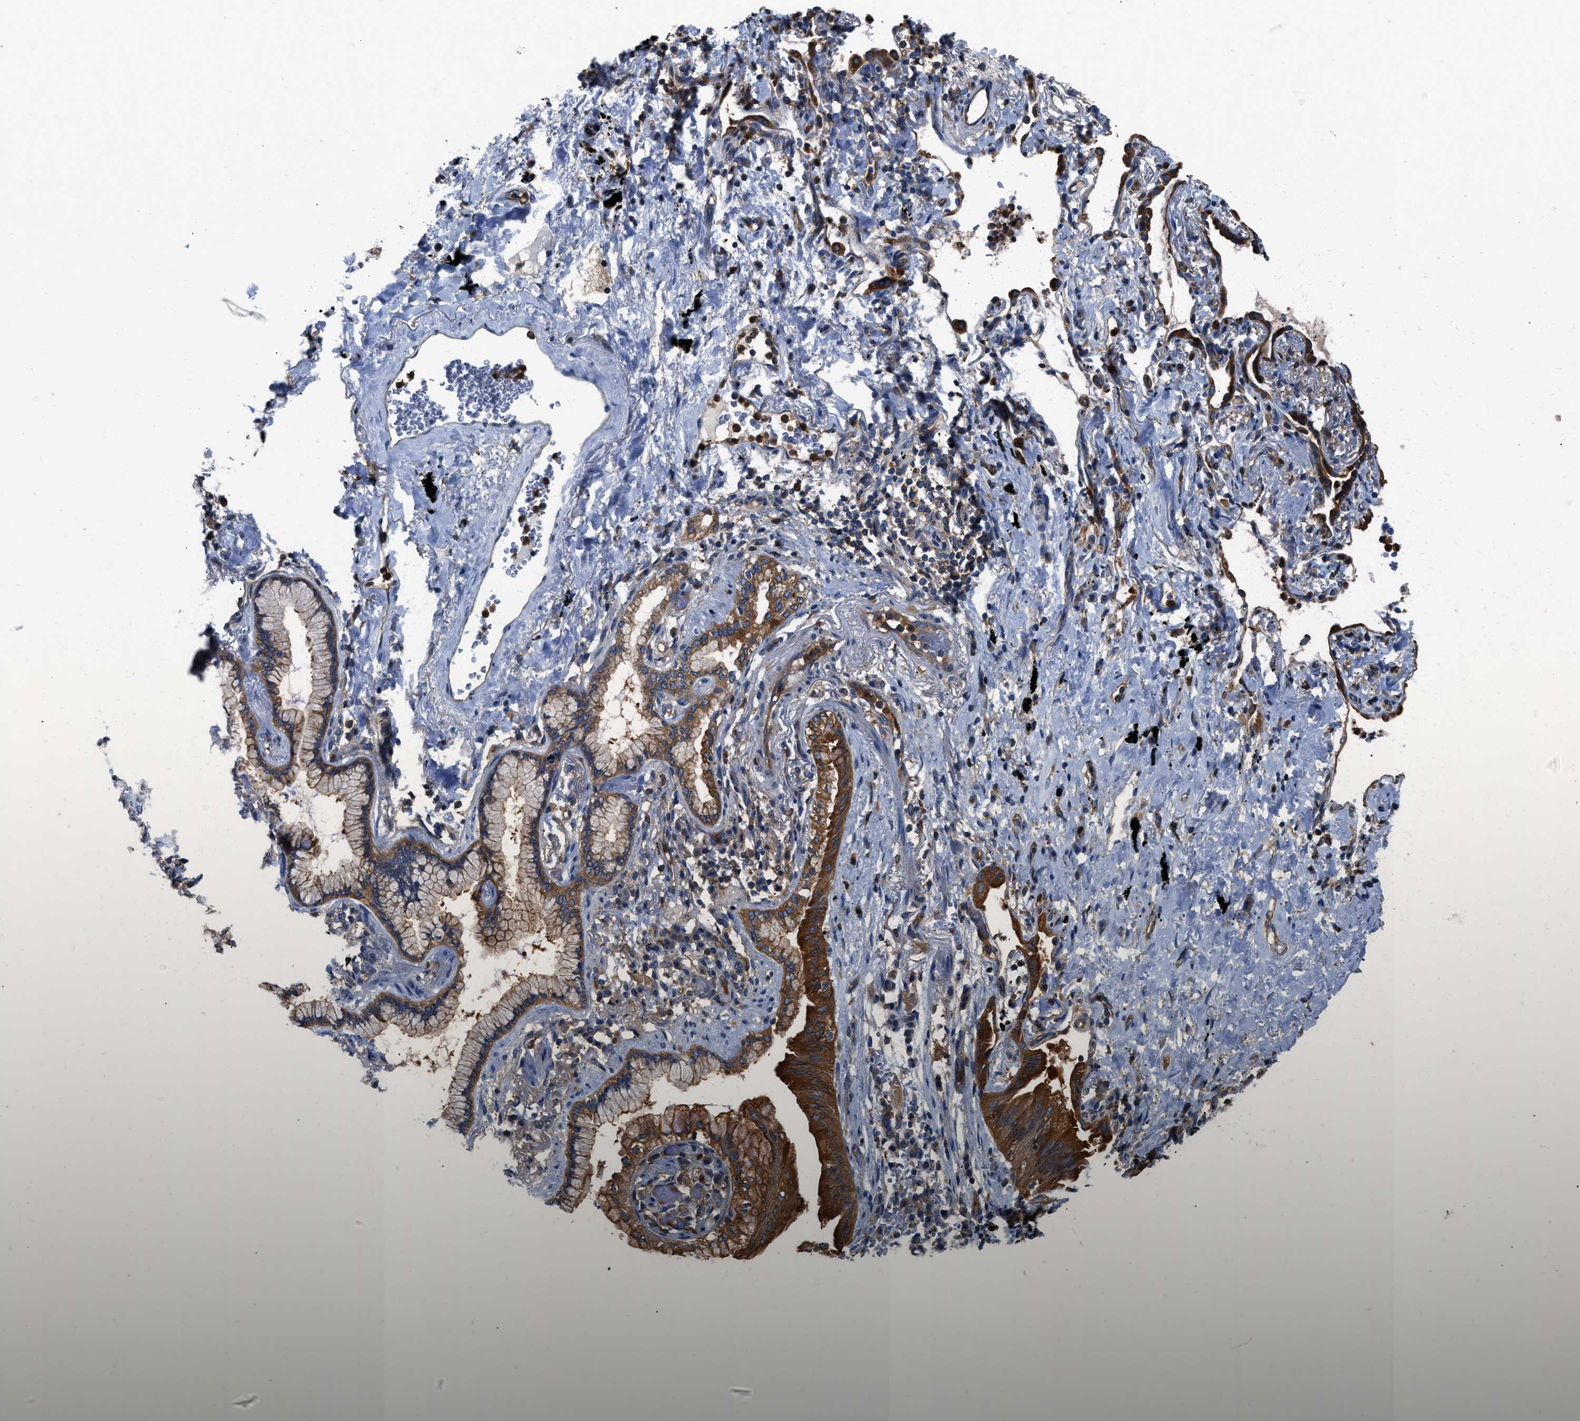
{"staining": {"intensity": "strong", "quantity": ">75%", "location": "cytoplasmic/membranous"}, "tissue": "lung cancer", "cell_type": "Tumor cells", "image_type": "cancer", "snomed": [{"axis": "morphology", "description": "Normal tissue, NOS"}, {"axis": "morphology", "description": "Adenocarcinoma, NOS"}, {"axis": "topography", "description": "Bronchus"}, {"axis": "topography", "description": "Lung"}], "caption": "Lung adenocarcinoma tissue displays strong cytoplasmic/membranous staining in approximately >75% of tumor cells, visualized by immunohistochemistry. The staining was performed using DAB (3,3'-diaminobenzidine), with brown indicating positive protein expression. Nuclei are stained blue with hematoxylin.", "gene": "PKM", "patient": {"sex": "female", "age": 70}}